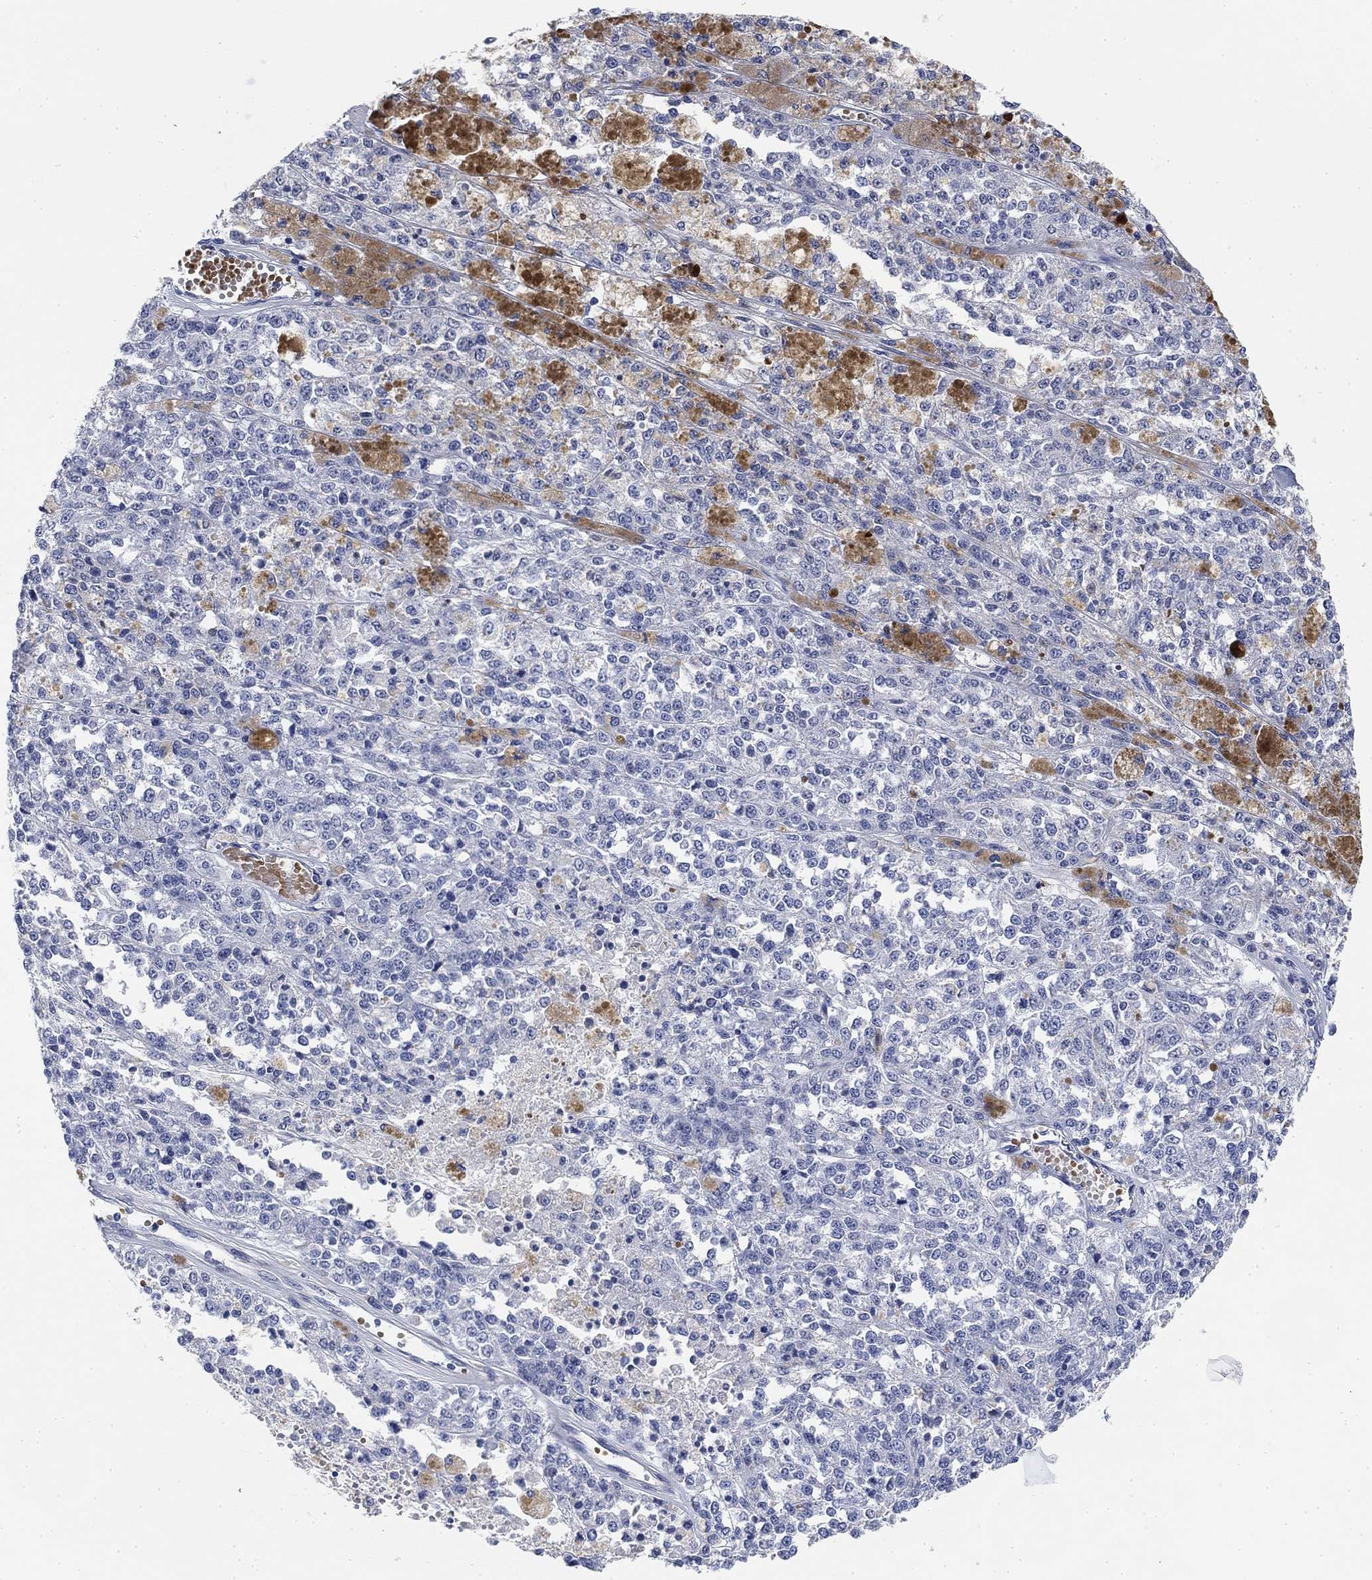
{"staining": {"intensity": "negative", "quantity": "none", "location": "none"}, "tissue": "melanoma", "cell_type": "Tumor cells", "image_type": "cancer", "snomed": [{"axis": "morphology", "description": "Malignant melanoma, Metastatic site"}, {"axis": "topography", "description": "Lymph node"}], "caption": "IHC of melanoma shows no staining in tumor cells.", "gene": "PAX6", "patient": {"sex": "female", "age": 64}}